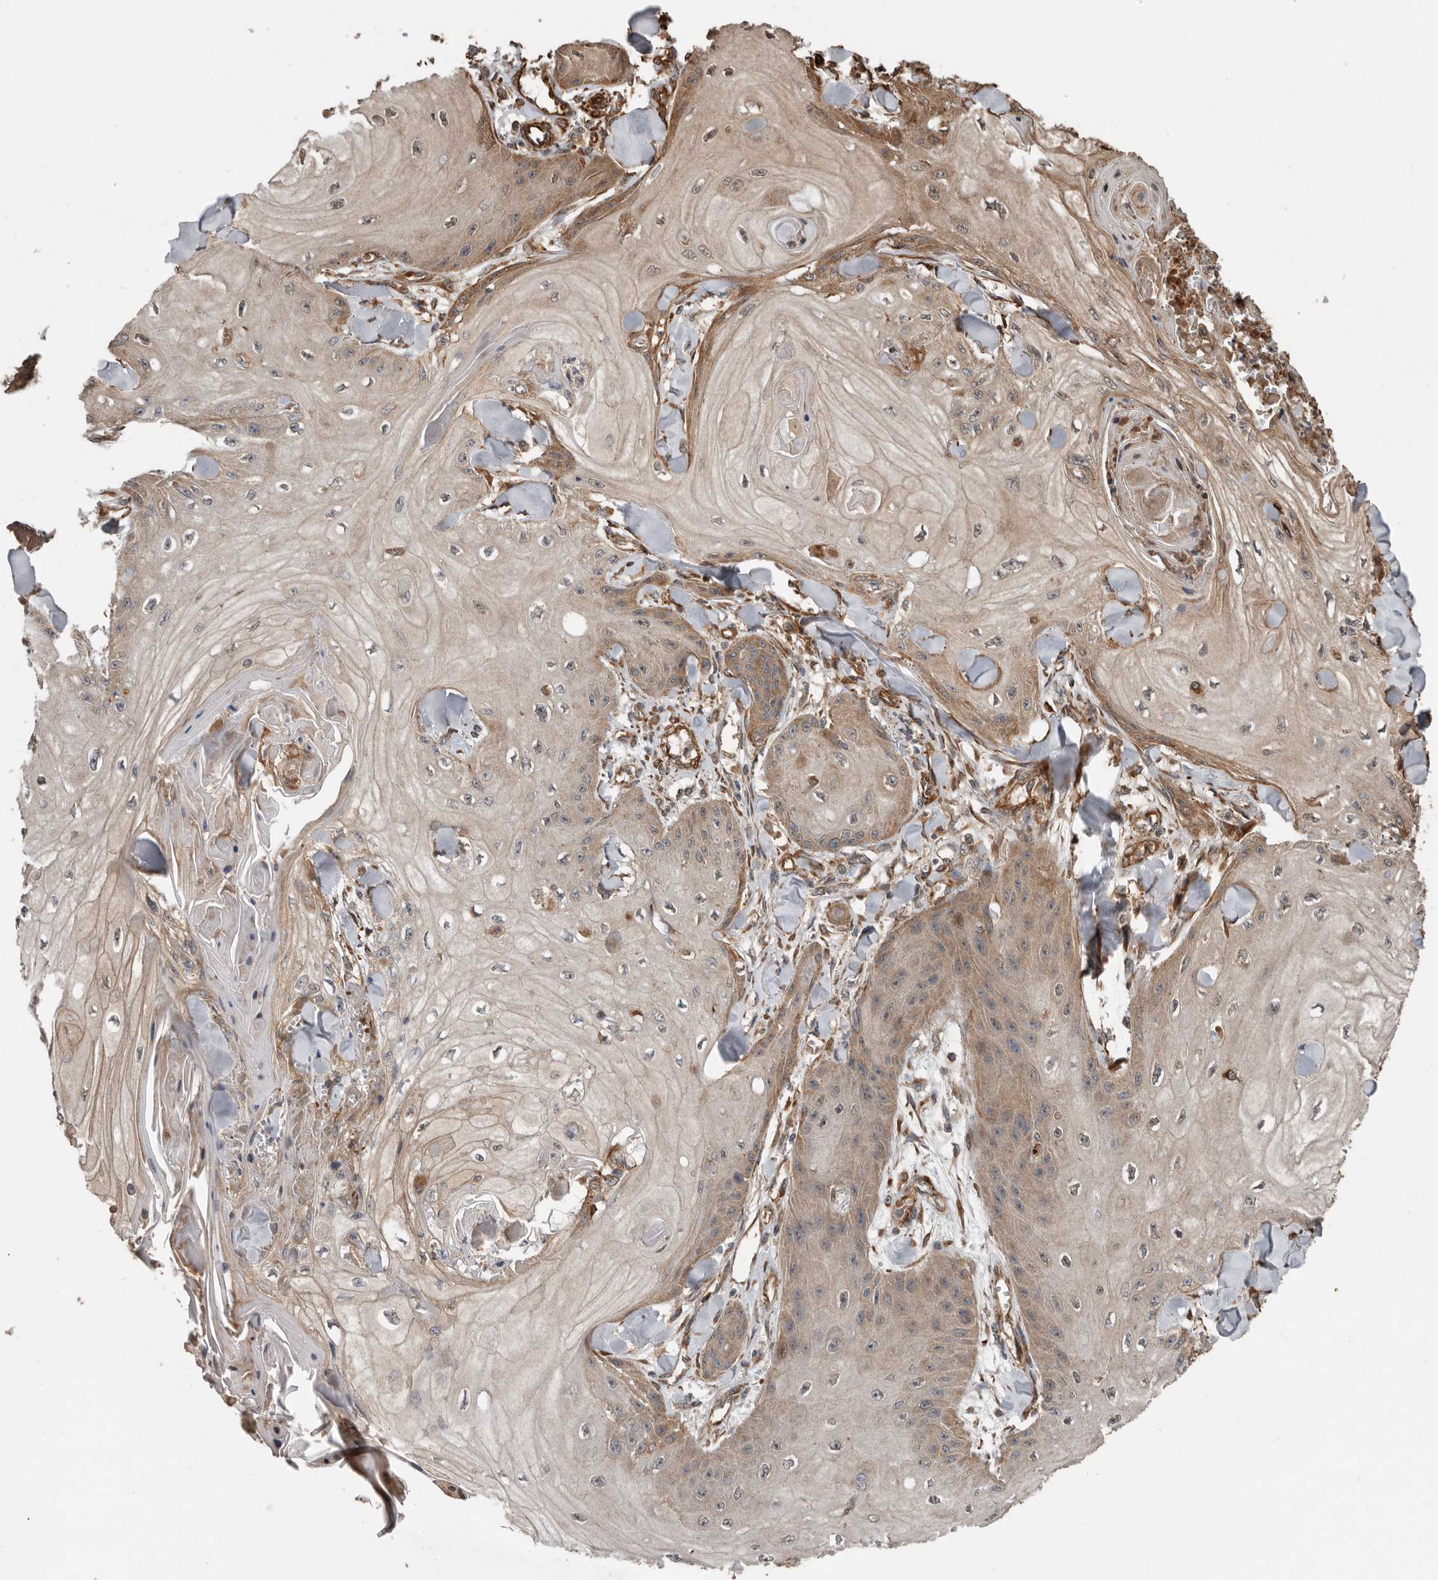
{"staining": {"intensity": "moderate", "quantity": "25%-75%", "location": "cytoplasmic/membranous"}, "tissue": "skin cancer", "cell_type": "Tumor cells", "image_type": "cancer", "snomed": [{"axis": "morphology", "description": "Squamous cell carcinoma, NOS"}, {"axis": "topography", "description": "Skin"}], "caption": "A brown stain labels moderate cytoplasmic/membranous staining of a protein in skin squamous cell carcinoma tumor cells. The staining is performed using DAB brown chromogen to label protein expression. The nuclei are counter-stained blue using hematoxylin.", "gene": "YOD1", "patient": {"sex": "male", "age": 74}}